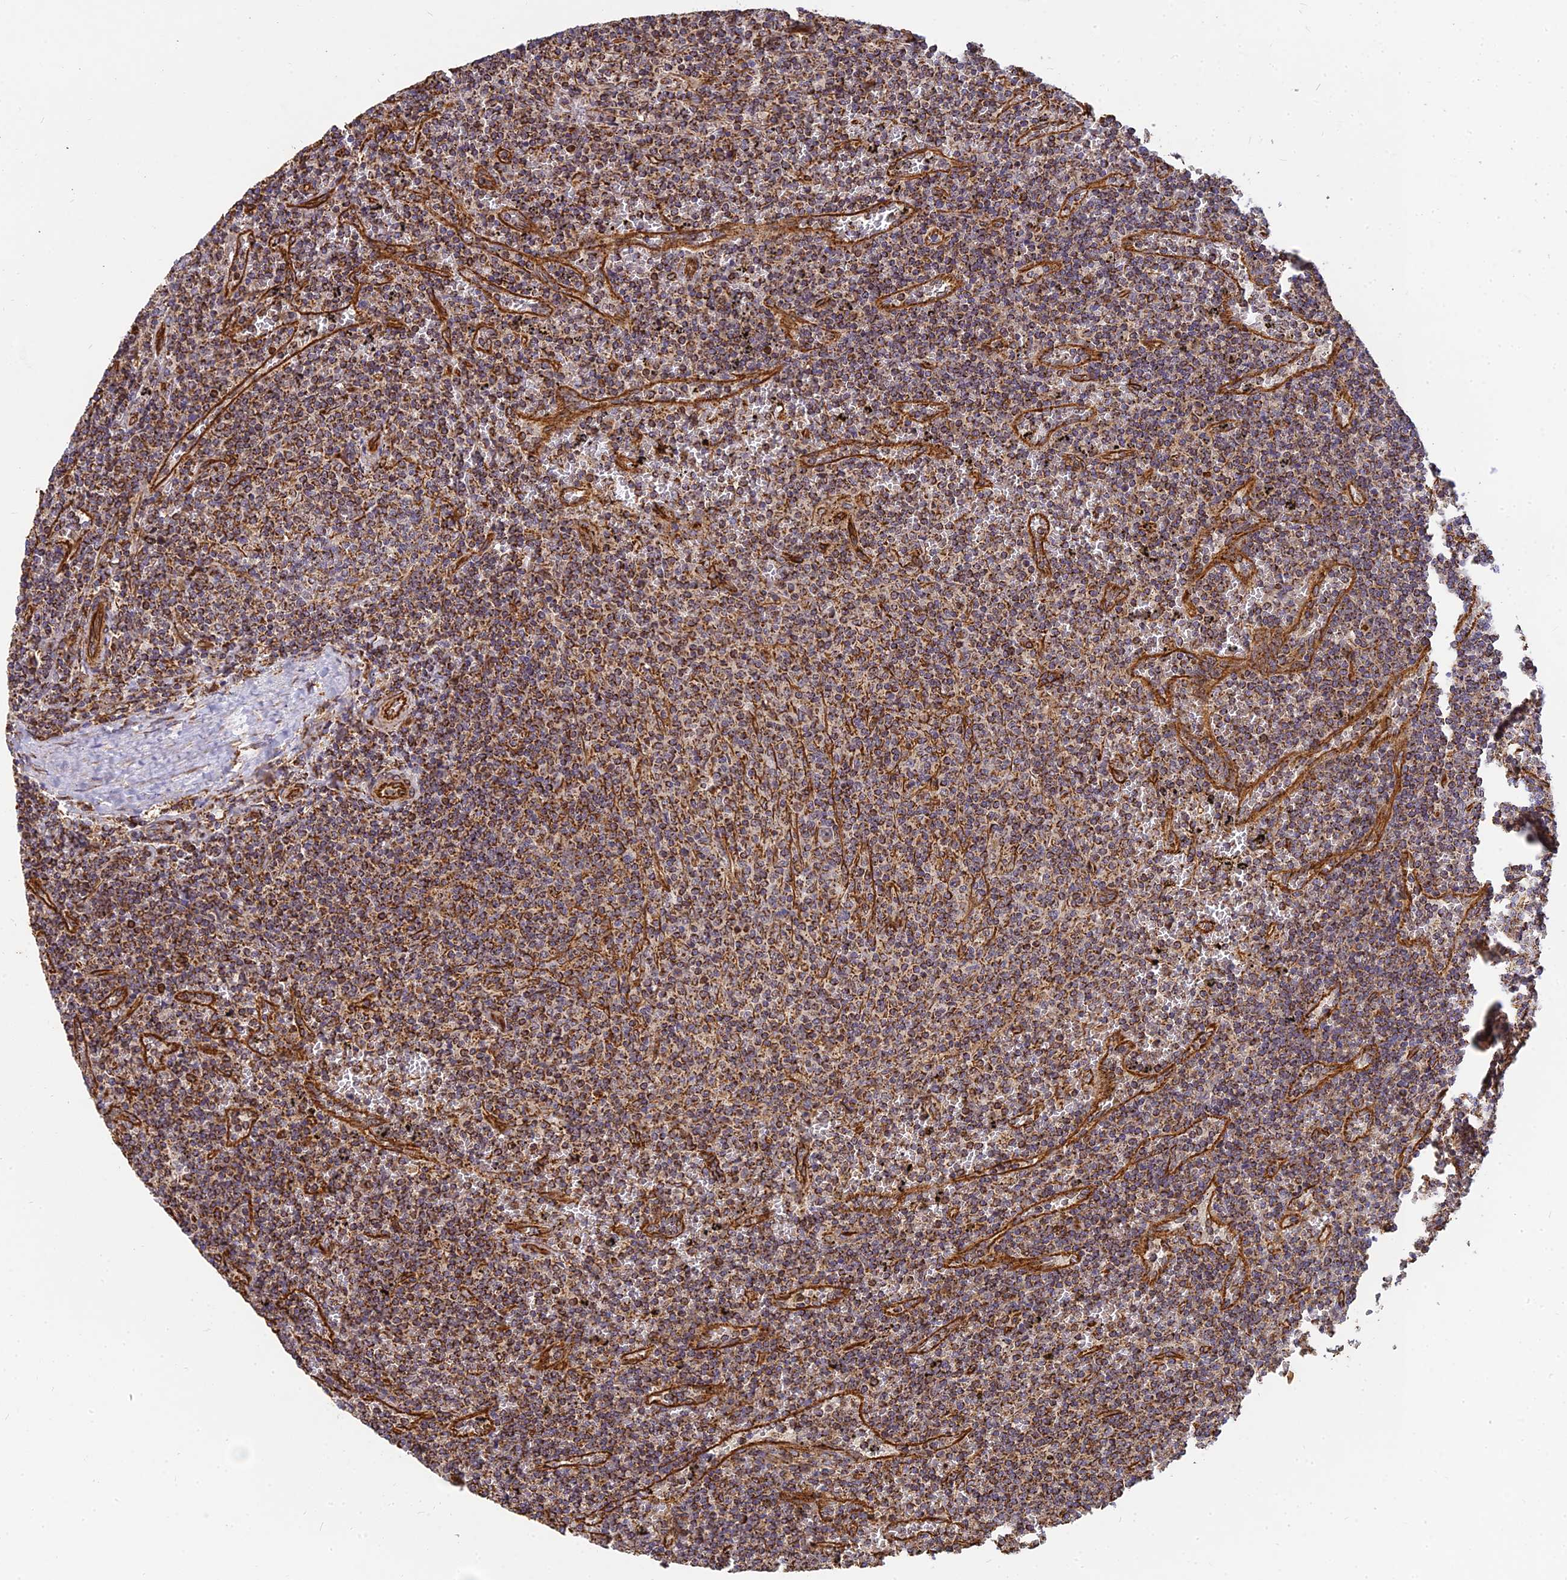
{"staining": {"intensity": "moderate", "quantity": "25%-75%", "location": "cytoplasmic/membranous"}, "tissue": "lymphoma", "cell_type": "Tumor cells", "image_type": "cancer", "snomed": [{"axis": "morphology", "description": "Malignant lymphoma, non-Hodgkin's type, Low grade"}, {"axis": "topography", "description": "Spleen"}], "caption": "Immunohistochemistry (IHC) histopathology image of neoplastic tissue: human lymphoma stained using immunohistochemistry exhibits medium levels of moderate protein expression localized specifically in the cytoplasmic/membranous of tumor cells, appearing as a cytoplasmic/membranous brown color.", "gene": "DSTYK", "patient": {"sex": "female", "age": 50}}